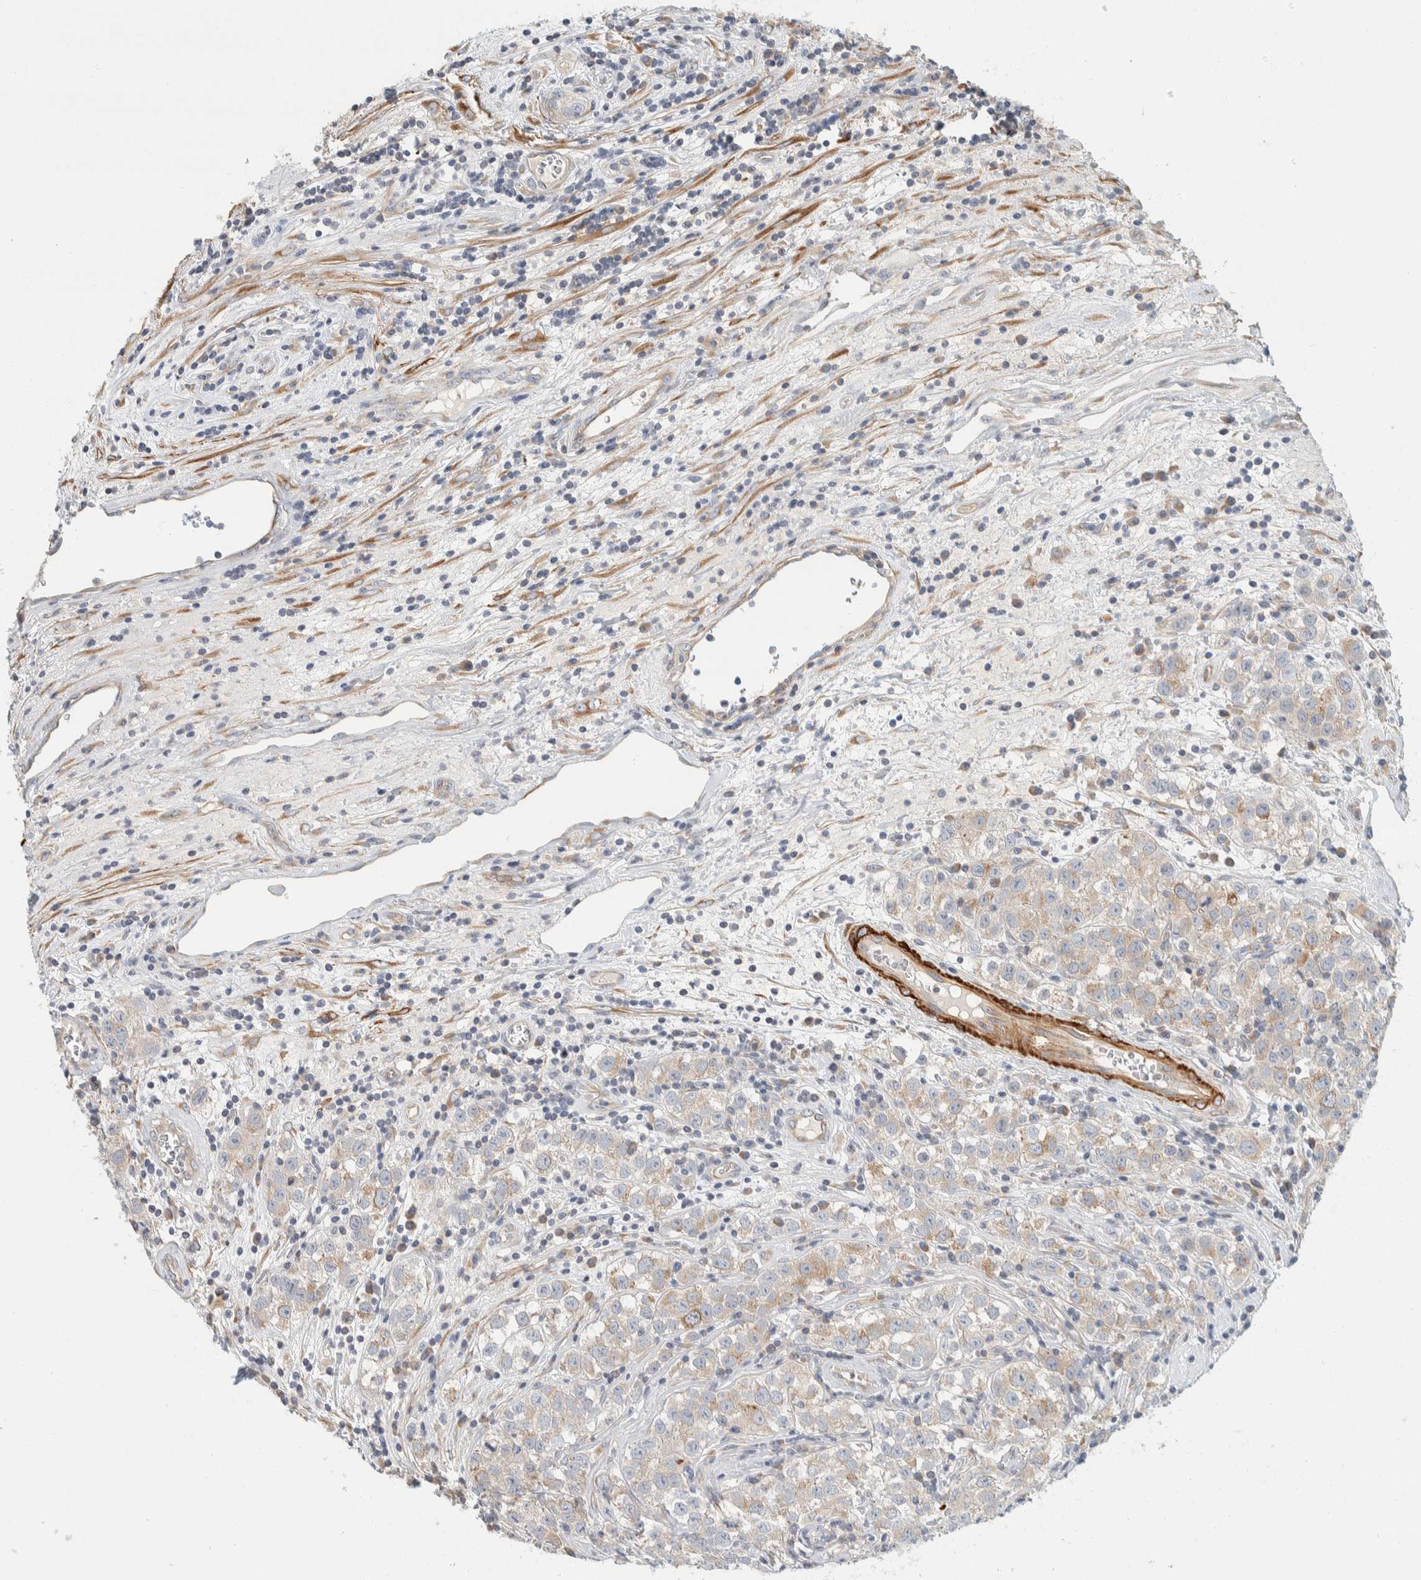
{"staining": {"intensity": "weak", "quantity": "25%-75%", "location": "cytoplasmic/membranous"}, "tissue": "testis cancer", "cell_type": "Tumor cells", "image_type": "cancer", "snomed": [{"axis": "morphology", "description": "Seminoma, NOS"}, {"axis": "morphology", "description": "Carcinoma, Embryonal, NOS"}, {"axis": "topography", "description": "Testis"}], "caption": "Tumor cells display low levels of weak cytoplasmic/membranous expression in about 25%-75% of cells in testis embryonal carcinoma.", "gene": "CDR2", "patient": {"sex": "male", "age": 43}}